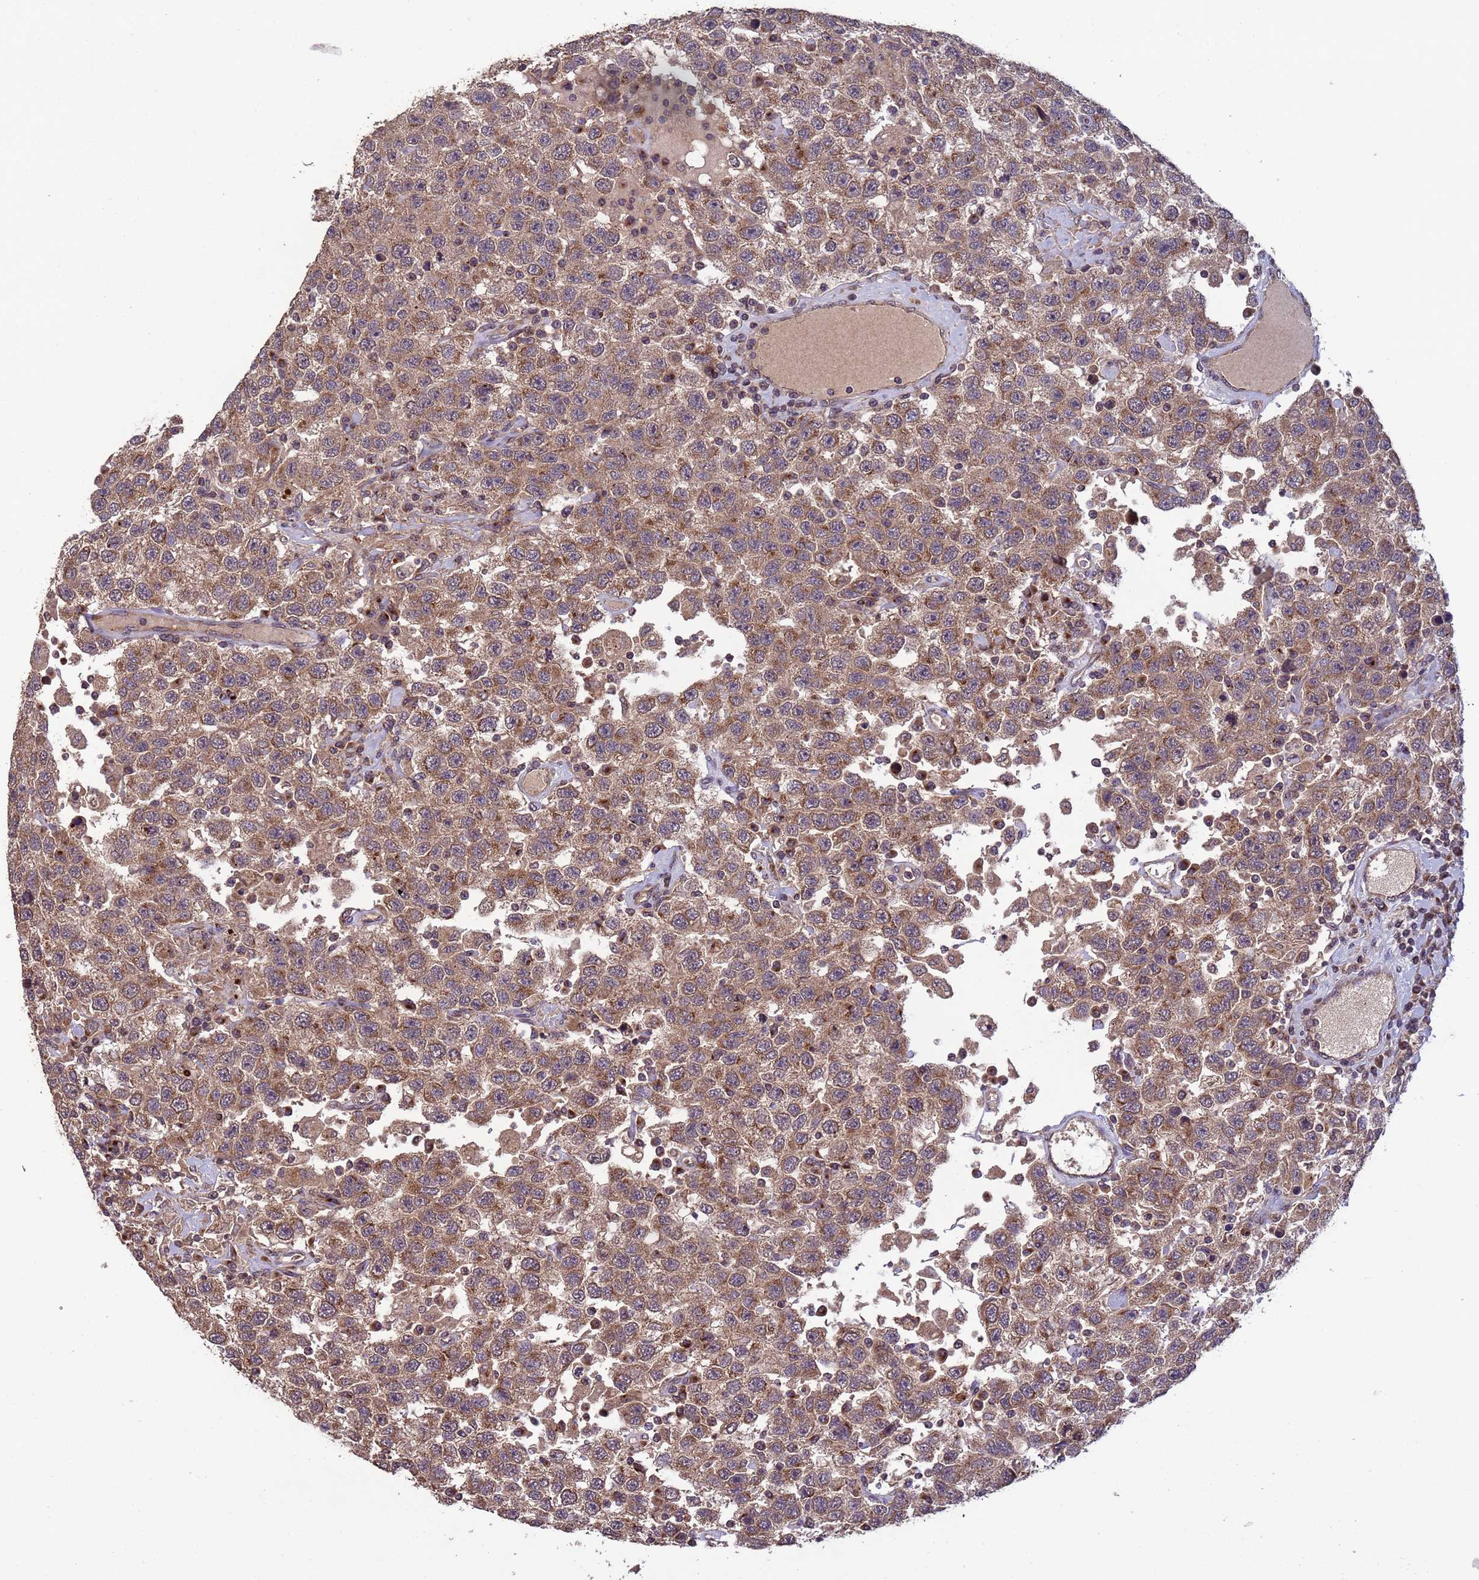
{"staining": {"intensity": "moderate", "quantity": ">75%", "location": "cytoplasmic/membranous"}, "tissue": "testis cancer", "cell_type": "Tumor cells", "image_type": "cancer", "snomed": [{"axis": "morphology", "description": "Seminoma, NOS"}, {"axis": "topography", "description": "Testis"}], "caption": "Immunohistochemistry (DAB (3,3'-diaminobenzidine)) staining of human seminoma (testis) shows moderate cytoplasmic/membranous protein staining in about >75% of tumor cells. (Brightfield microscopy of DAB IHC at high magnification).", "gene": "FASTKD1", "patient": {"sex": "male", "age": 41}}